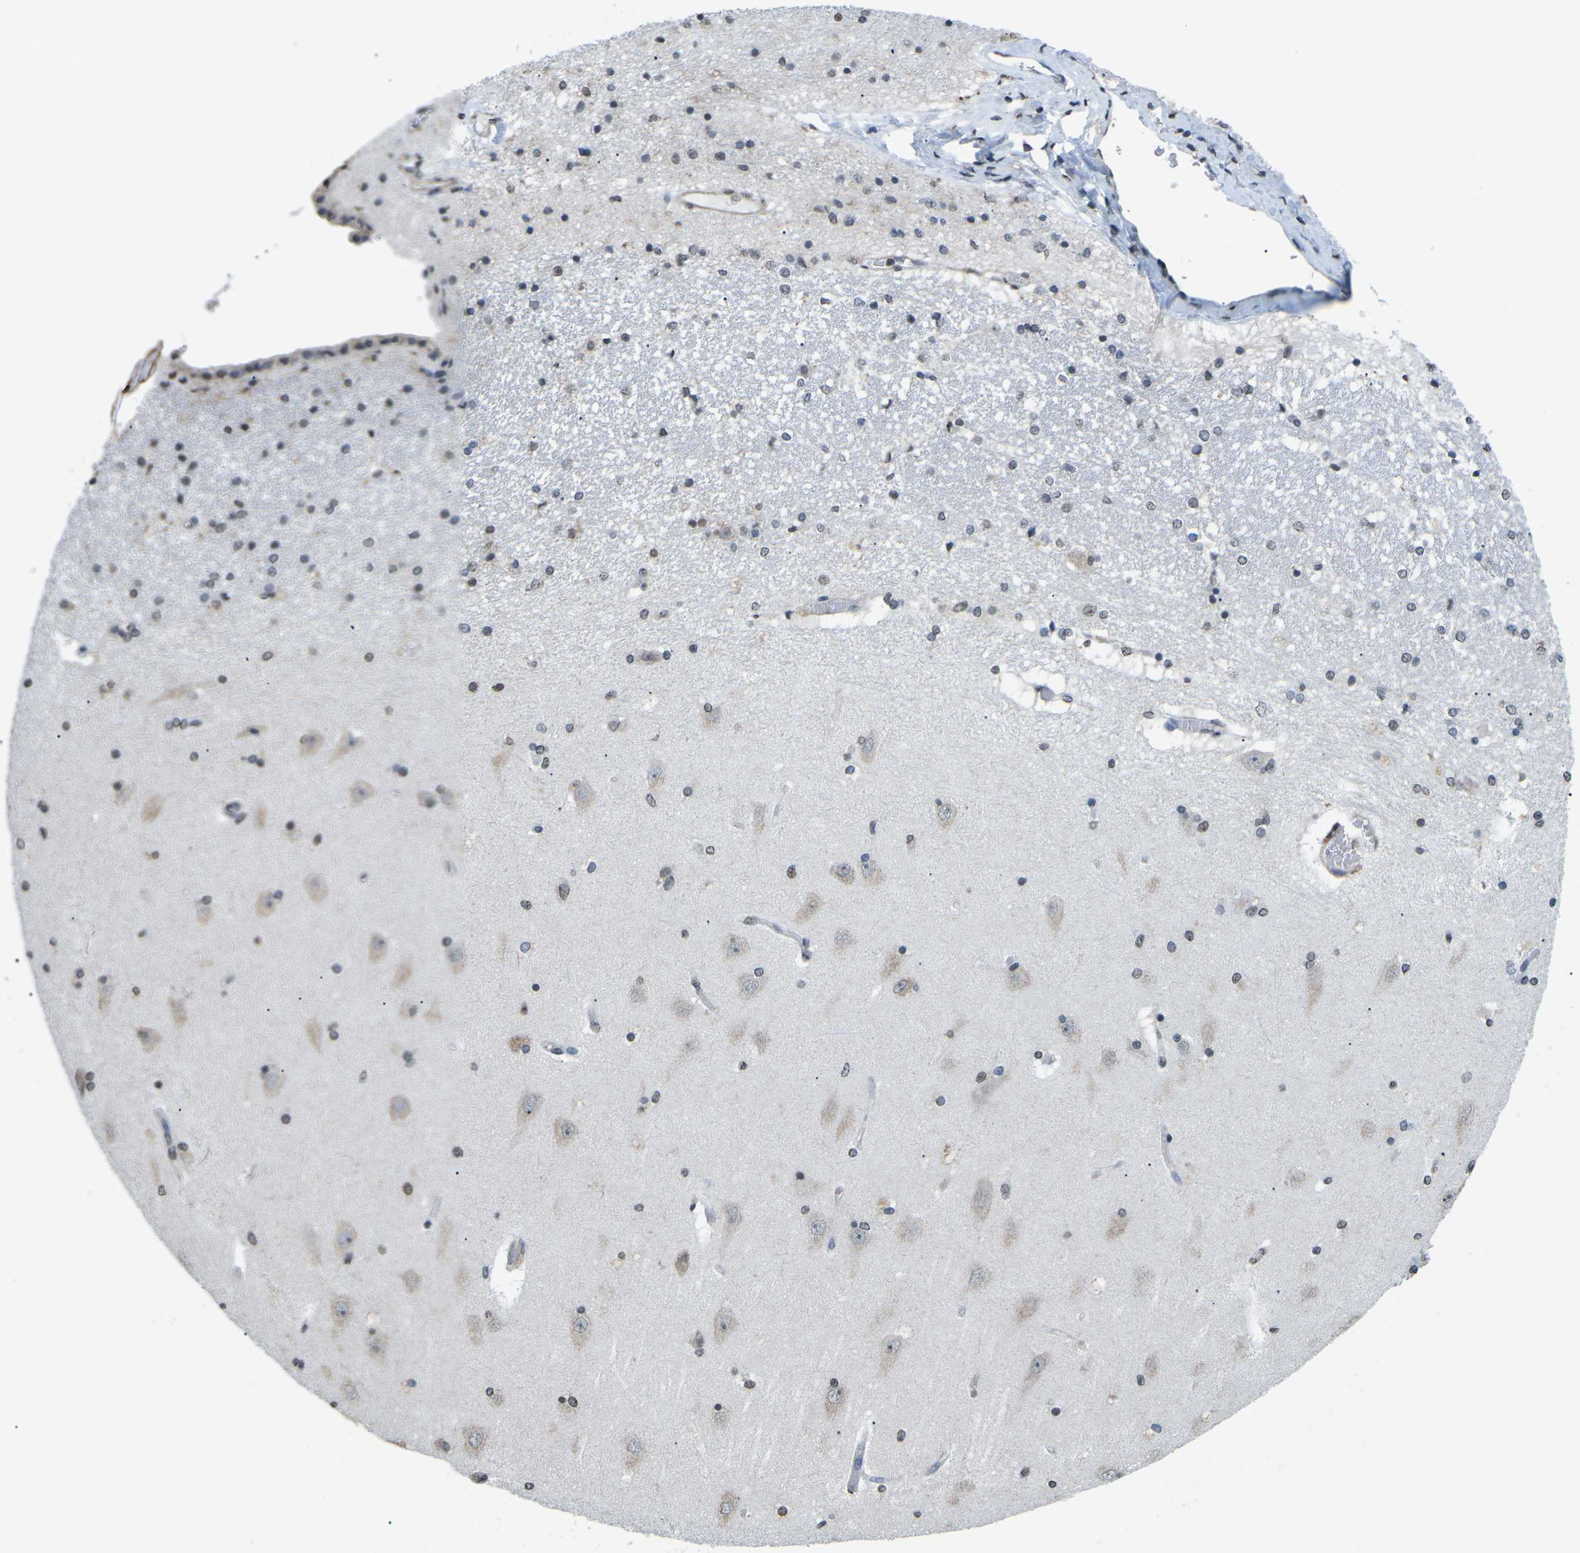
{"staining": {"intensity": "weak", "quantity": "<25%", "location": "cytoplasmic/membranous"}, "tissue": "hippocampus", "cell_type": "Glial cells", "image_type": "normal", "snomed": [{"axis": "morphology", "description": "Normal tissue, NOS"}, {"axis": "topography", "description": "Hippocampus"}], "caption": "Immunohistochemistry (IHC) micrograph of benign hippocampus stained for a protein (brown), which shows no staining in glial cells. Nuclei are stained in blue.", "gene": "TFR2", "patient": {"sex": "female", "age": 54}}